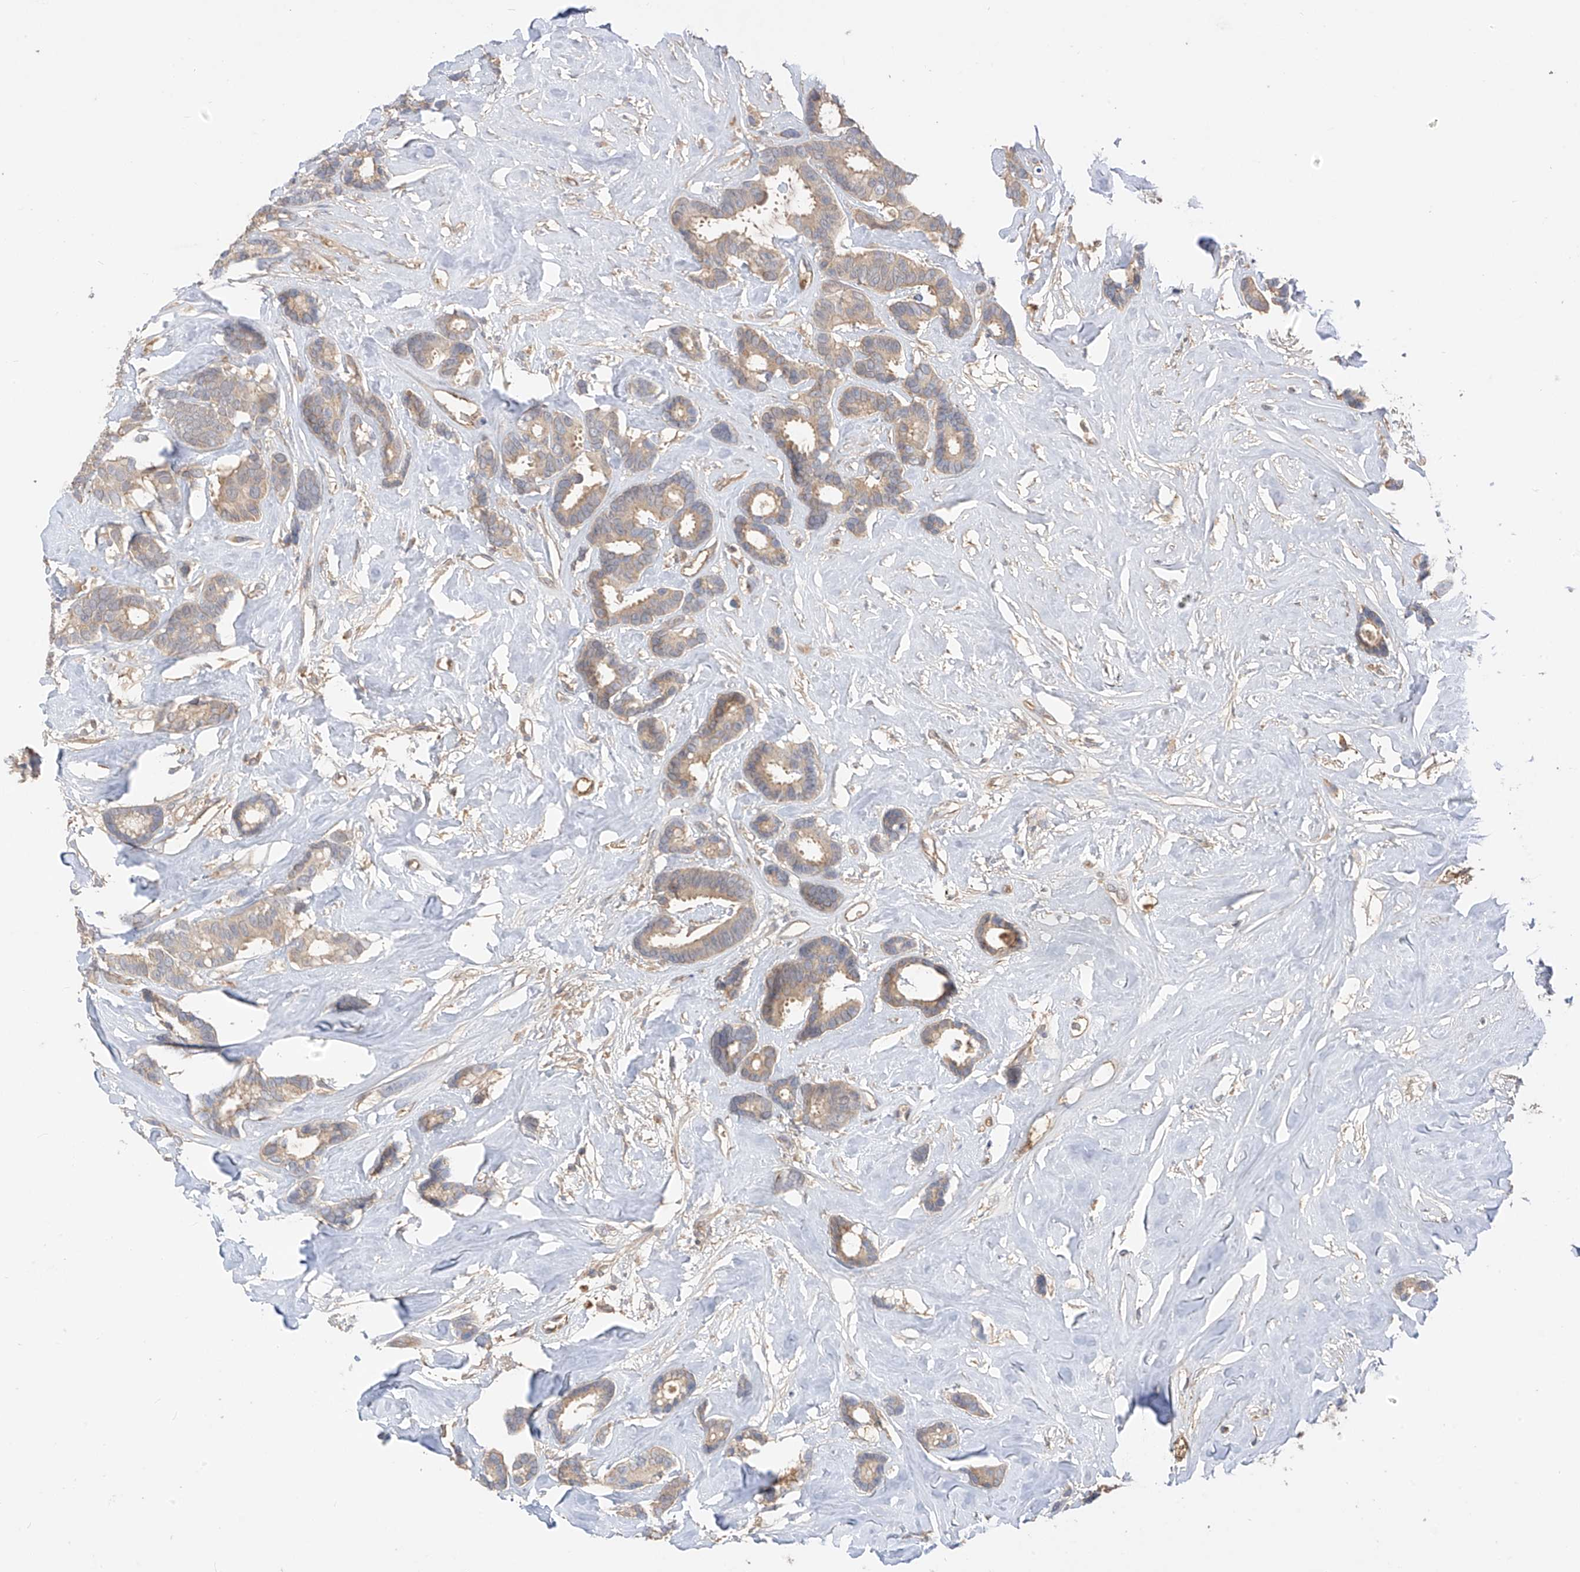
{"staining": {"intensity": "weak", "quantity": ">75%", "location": "cytoplasmic/membranous"}, "tissue": "breast cancer", "cell_type": "Tumor cells", "image_type": "cancer", "snomed": [{"axis": "morphology", "description": "Duct carcinoma"}, {"axis": "topography", "description": "Breast"}], "caption": "This is an image of immunohistochemistry staining of breast cancer (infiltrating ductal carcinoma), which shows weak staining in the cytoplasmic/membranous of tumor cells.", "gene": "CACNA2D4", "patient": {"sex": "female", "age": 87}}